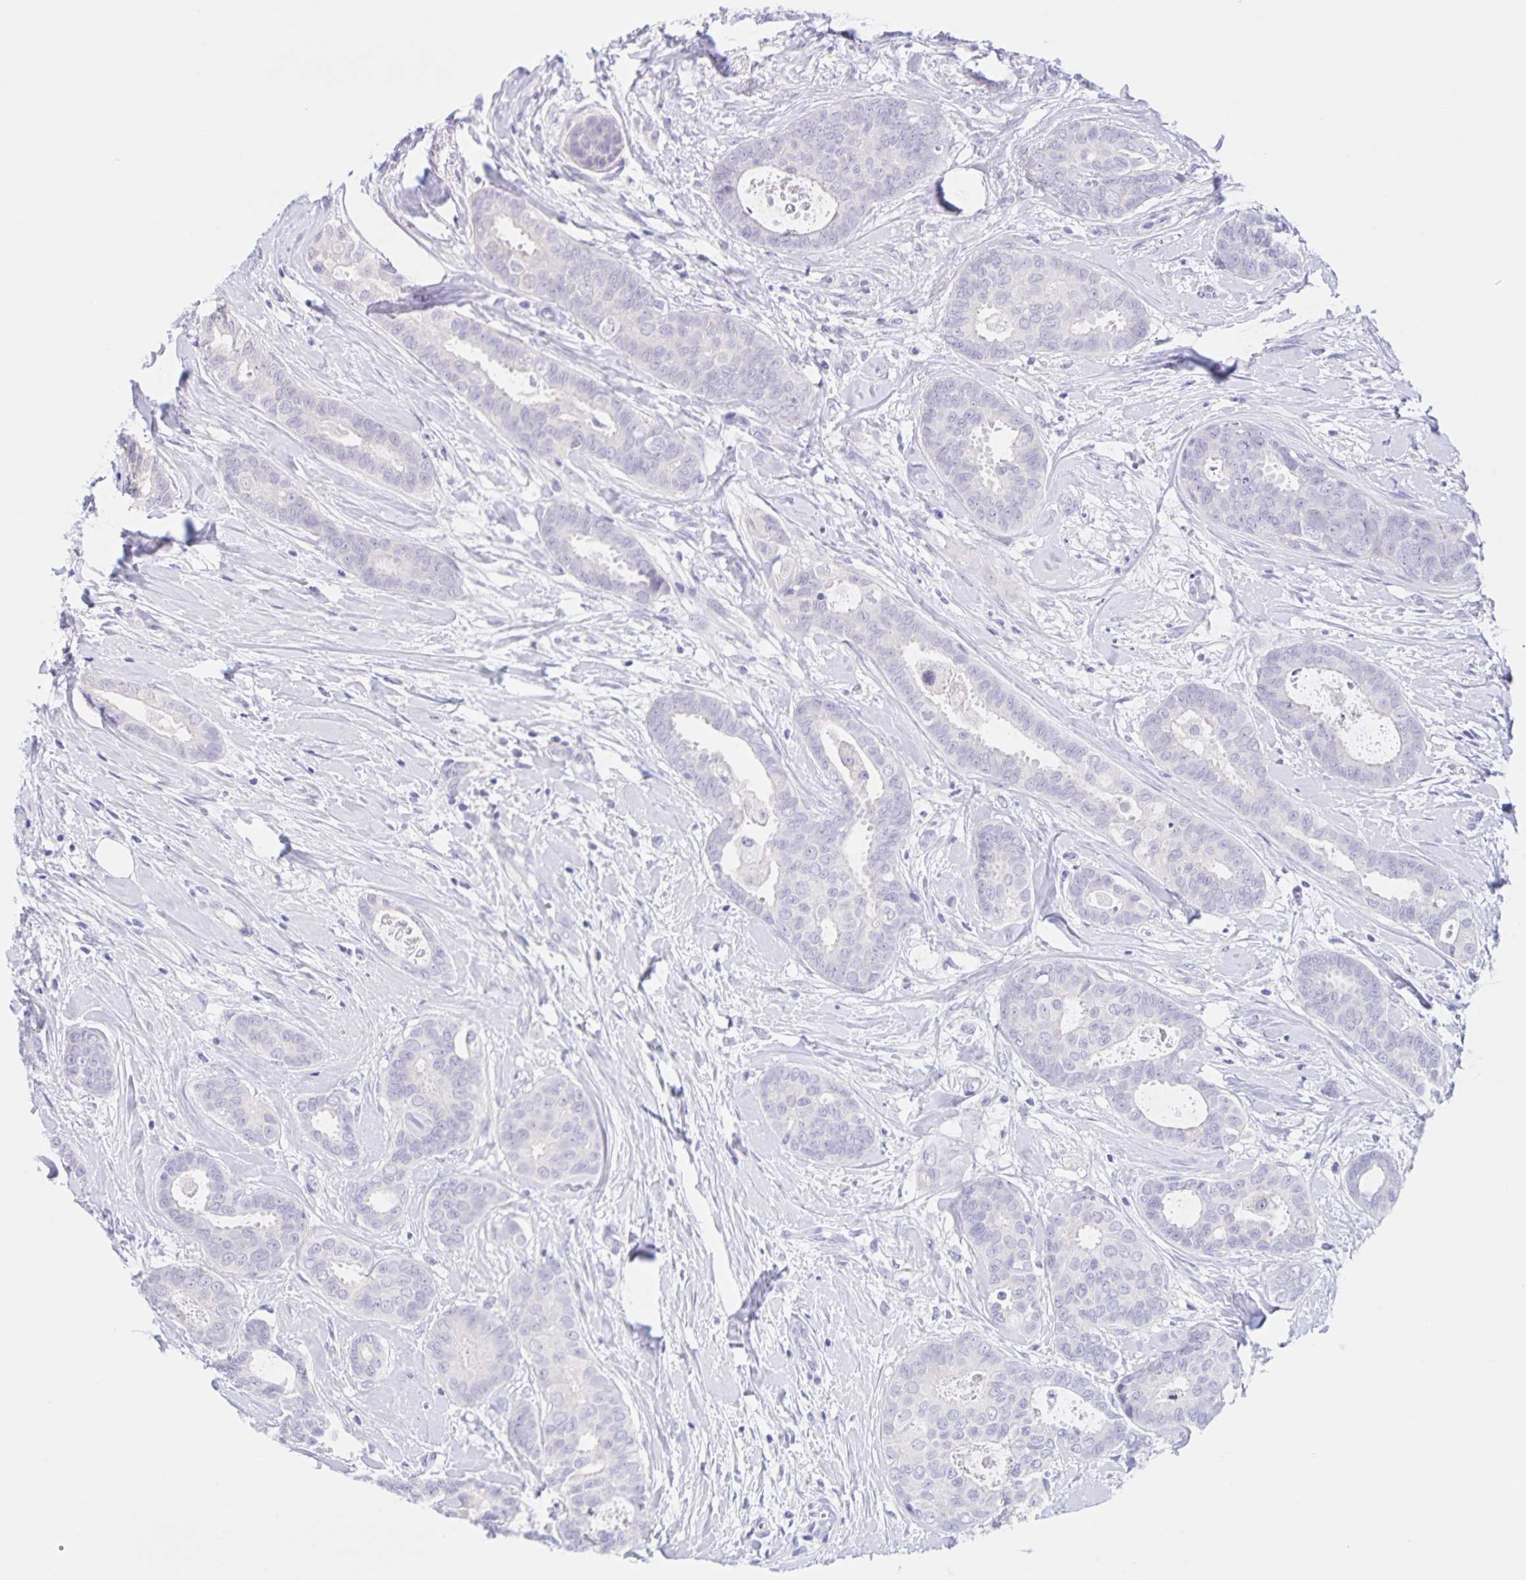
{"staining": {"intensity": "negative", "quantity": "none", "location": "none"}, "tissue": "breast cancer", "cell_type": "Tumor cells", "image_type": "cancer", "snomed": [{"axis": "morphology", "description": "Duct carcinoma"}, {"axis": "topography", "description": "Breast"}], "caption": "Breast cancer was stained to show a protein in brown. There is no significant positivity in tumor cells.", "gene": "DMGDH", "patient": {"sex": "female", "age": 45}}